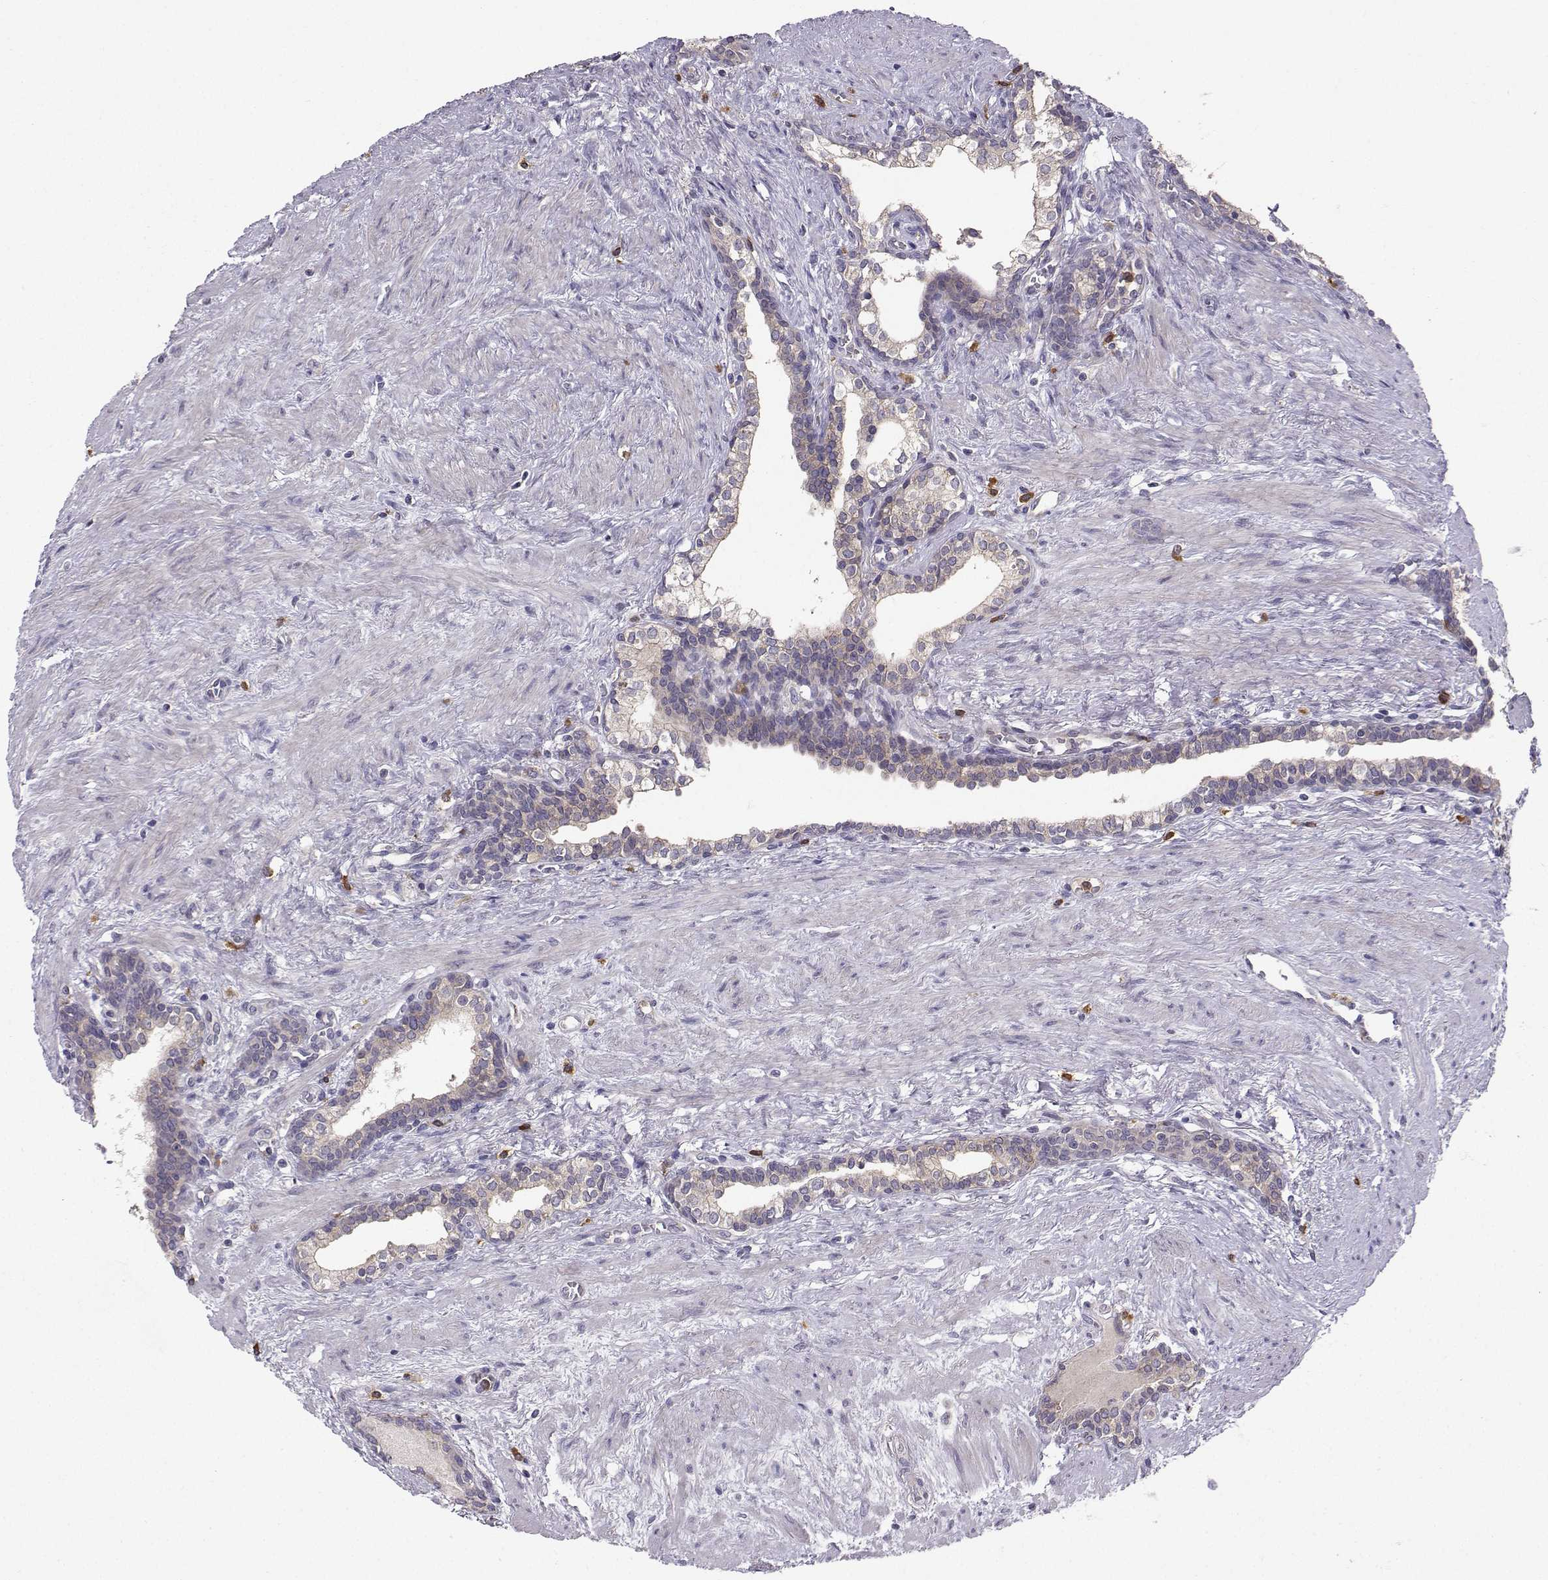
{"staining": {"intensity": "negative", "quantity": "none", "location": "none"}, "tissue": "prostate cancer", "cell_type": "Tumor cells", "image_type": "cancer", "snomed": [{"axis": "morphology", "description": "Adenocarcinoma, NOS"}, {"axis": "morphology", "description": "Adenocarcinoma, High grade"}, {"axis": "topography", "description": "Prostate"}], "caption": "IHC of human adenocarcinoma (high-grade) (prostate) displays no positivity in tumor cells.", "gene": "STXBP5", "patient": {"sex": "male", "age": 61}}